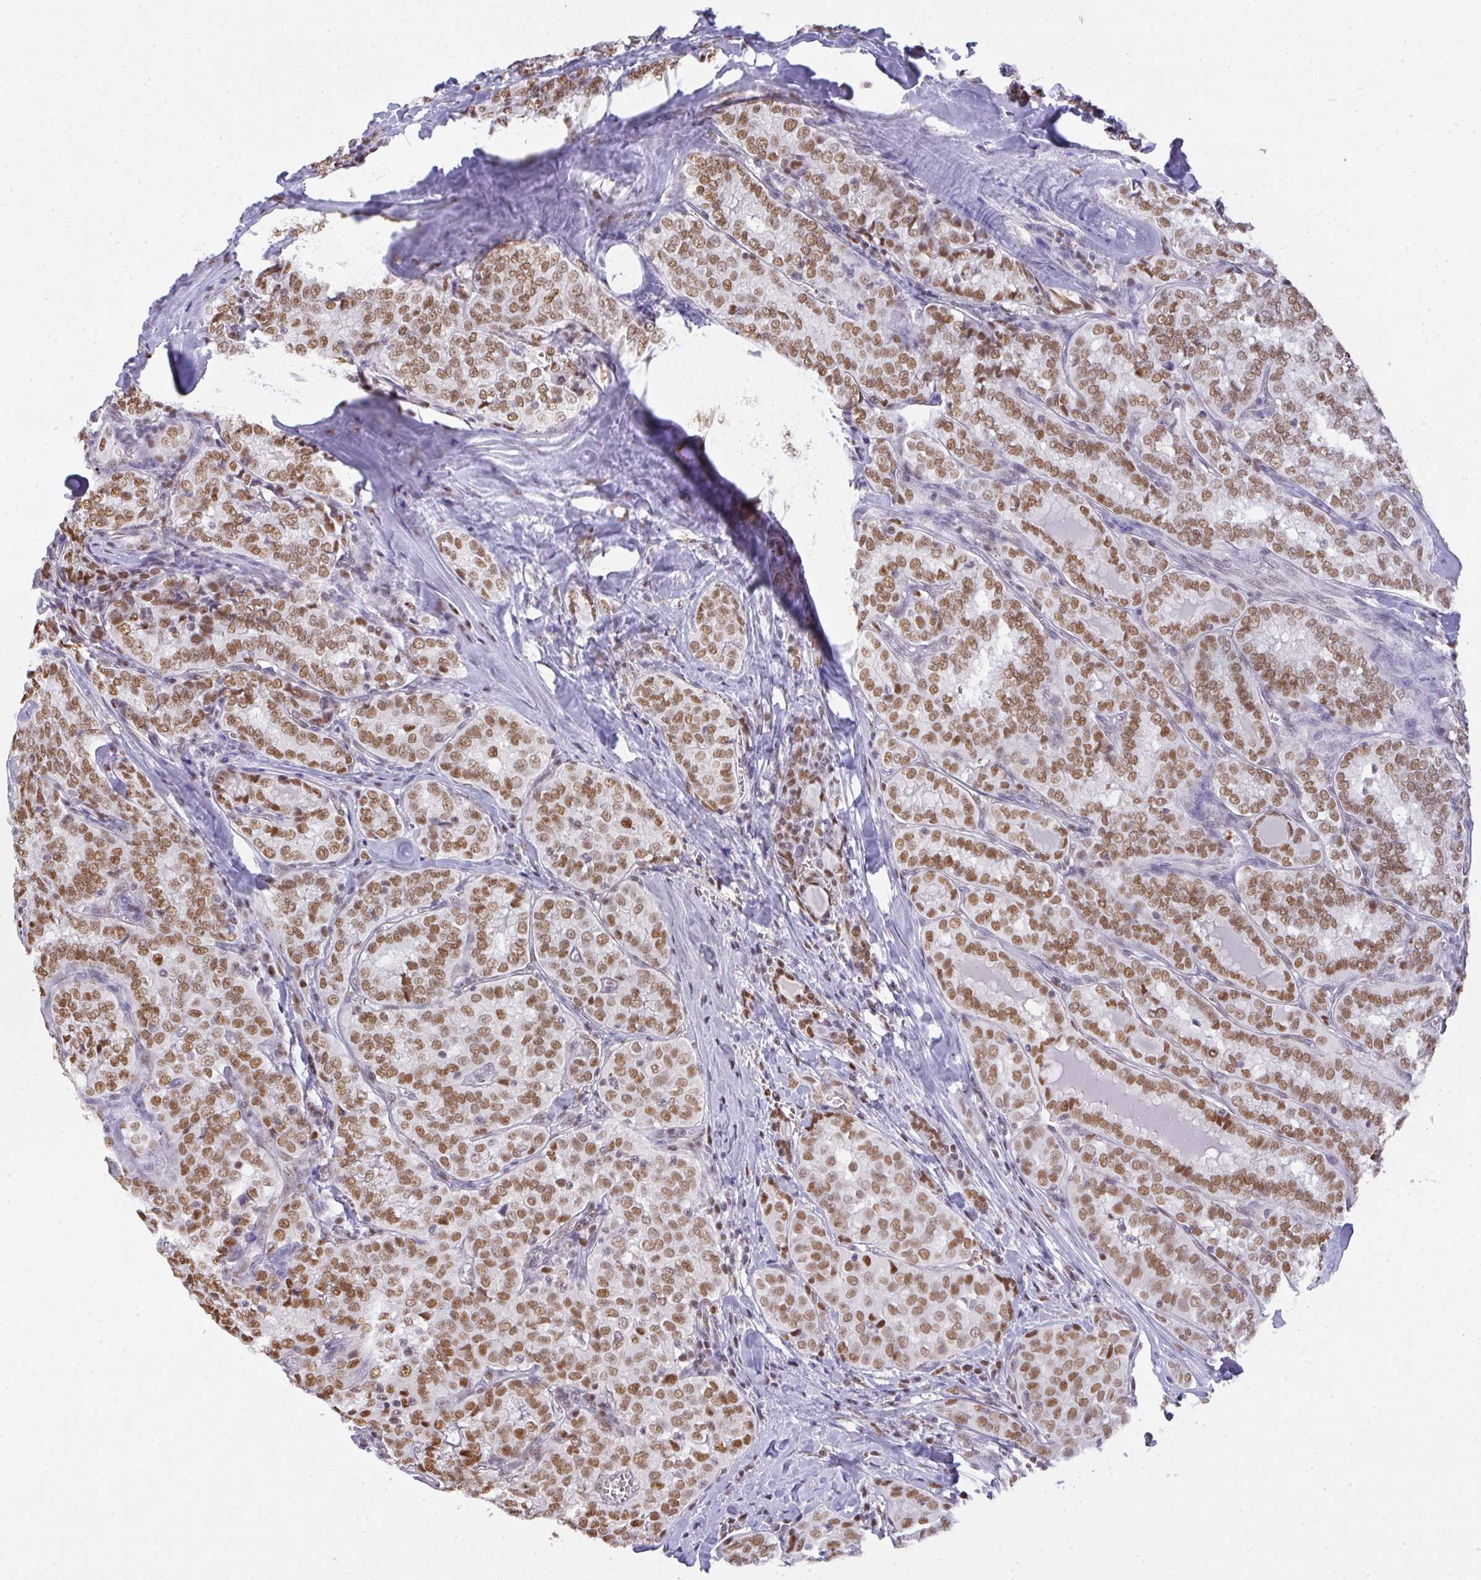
{"staining": {"intensity": "moderate", "quantity": ">75%", "location": "nuclear"}, "tissue": "thyroid cancer", "cell_type": "Tumor cells", "image_type": "cancer", "snomed": [{"axis": "morphology", "description": "Papillary adenocarcinoma, NOS"}, {"axis": "topography", "description": "Thyroid gland"}], "caption": "Protein expression analysis of thyroid cancer demonstrates moderate nuclear positivity in approximately >75% of tumor cells.", "gene": "BBX", "patient": {"sex": "female", "age": 30}}